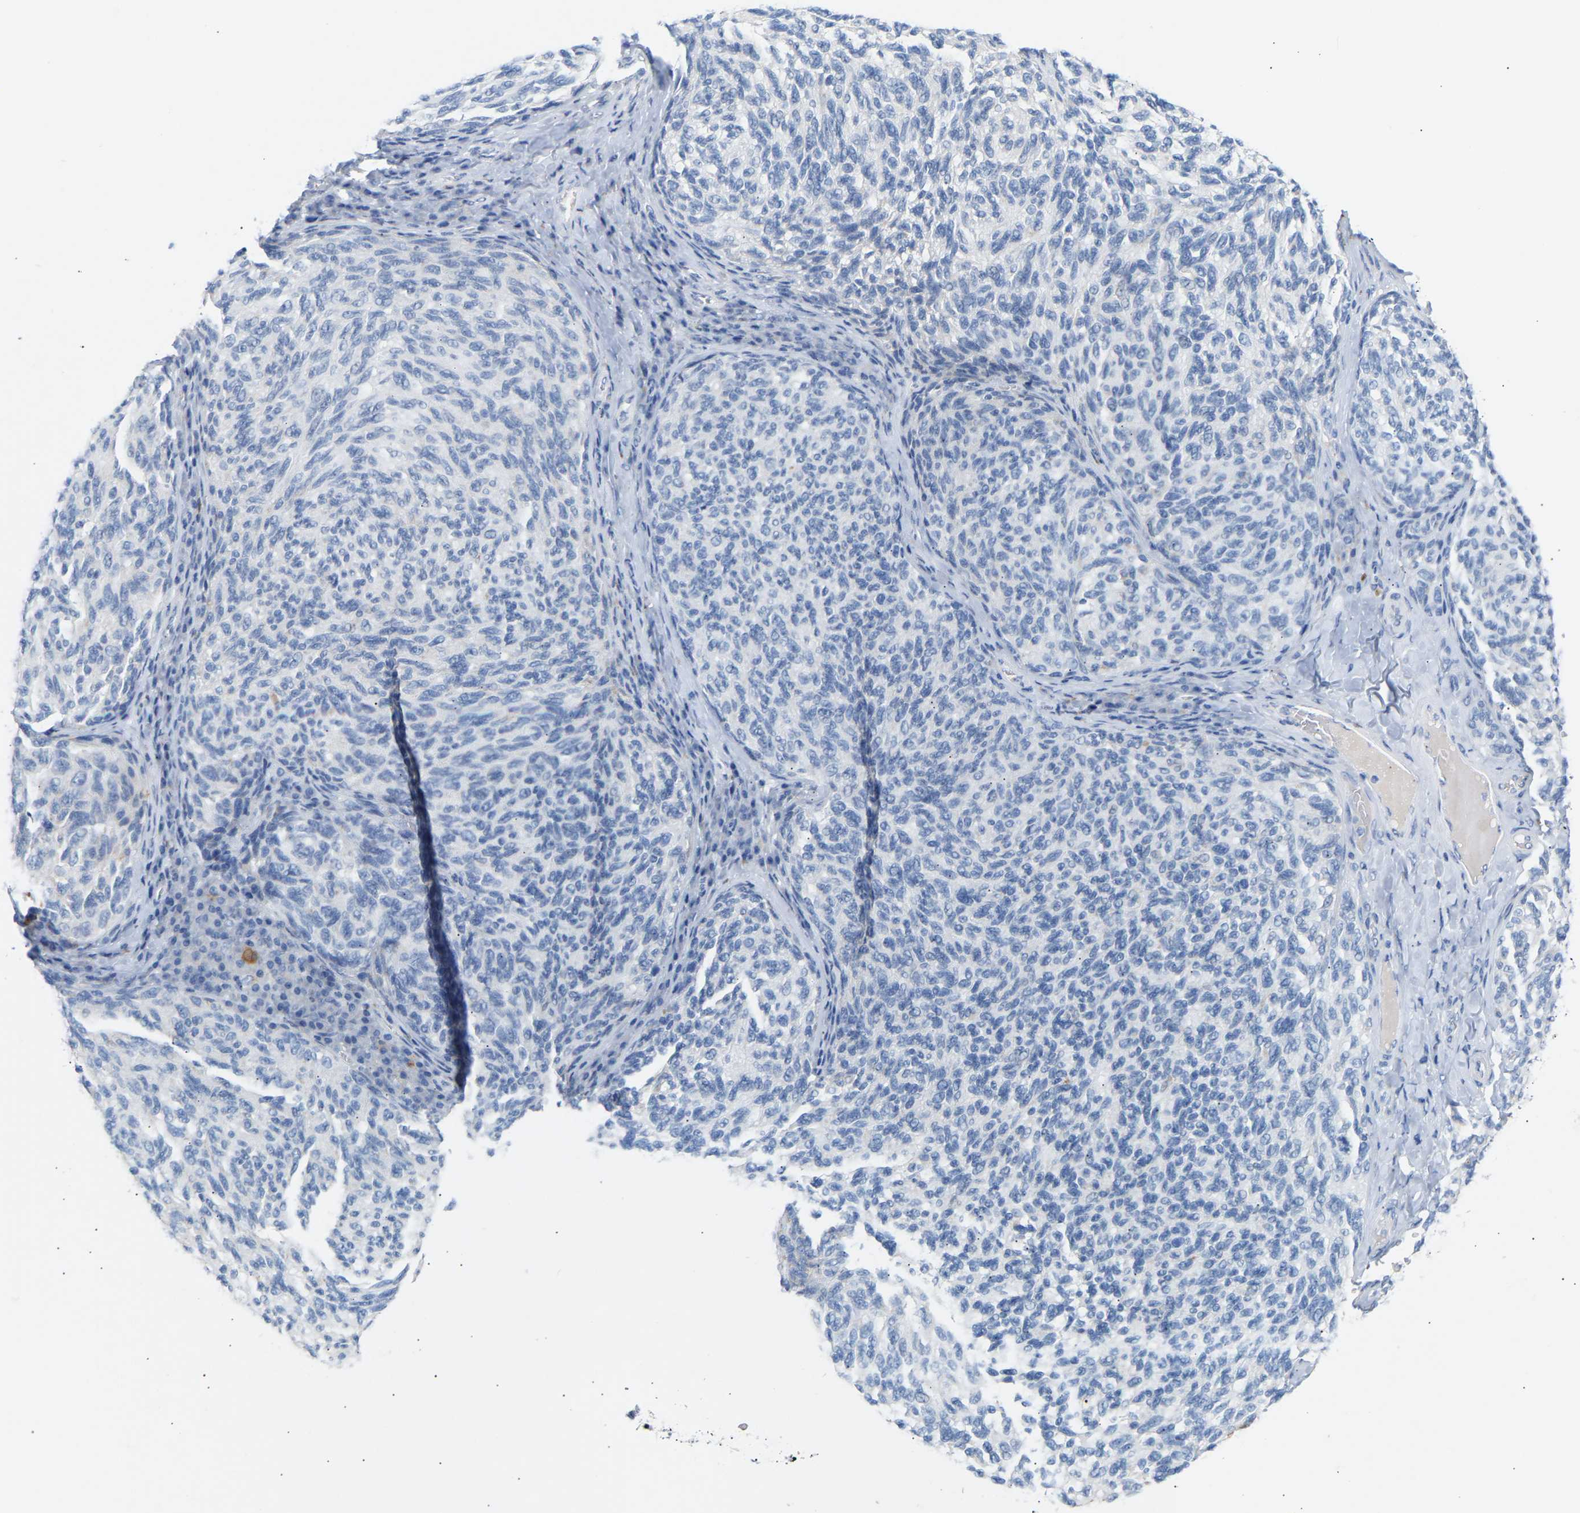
{"staining": {"intensity": "negative", "quantity": "none", "location": "none"}, "tissue": "melanoma", "cell_type": "Tumor cells", "image_type": "cancer", "snomed": [{"axis": "morphology", "description": "Malignant melanoma, NOS"}, {"axis": "topography", "description": "Skin"}], "caption": "This is an IHC image of melanoma. There is no staining in tumor cells.", "gene": "PEX1", "patient": {"sex": "female", "age": 73}}